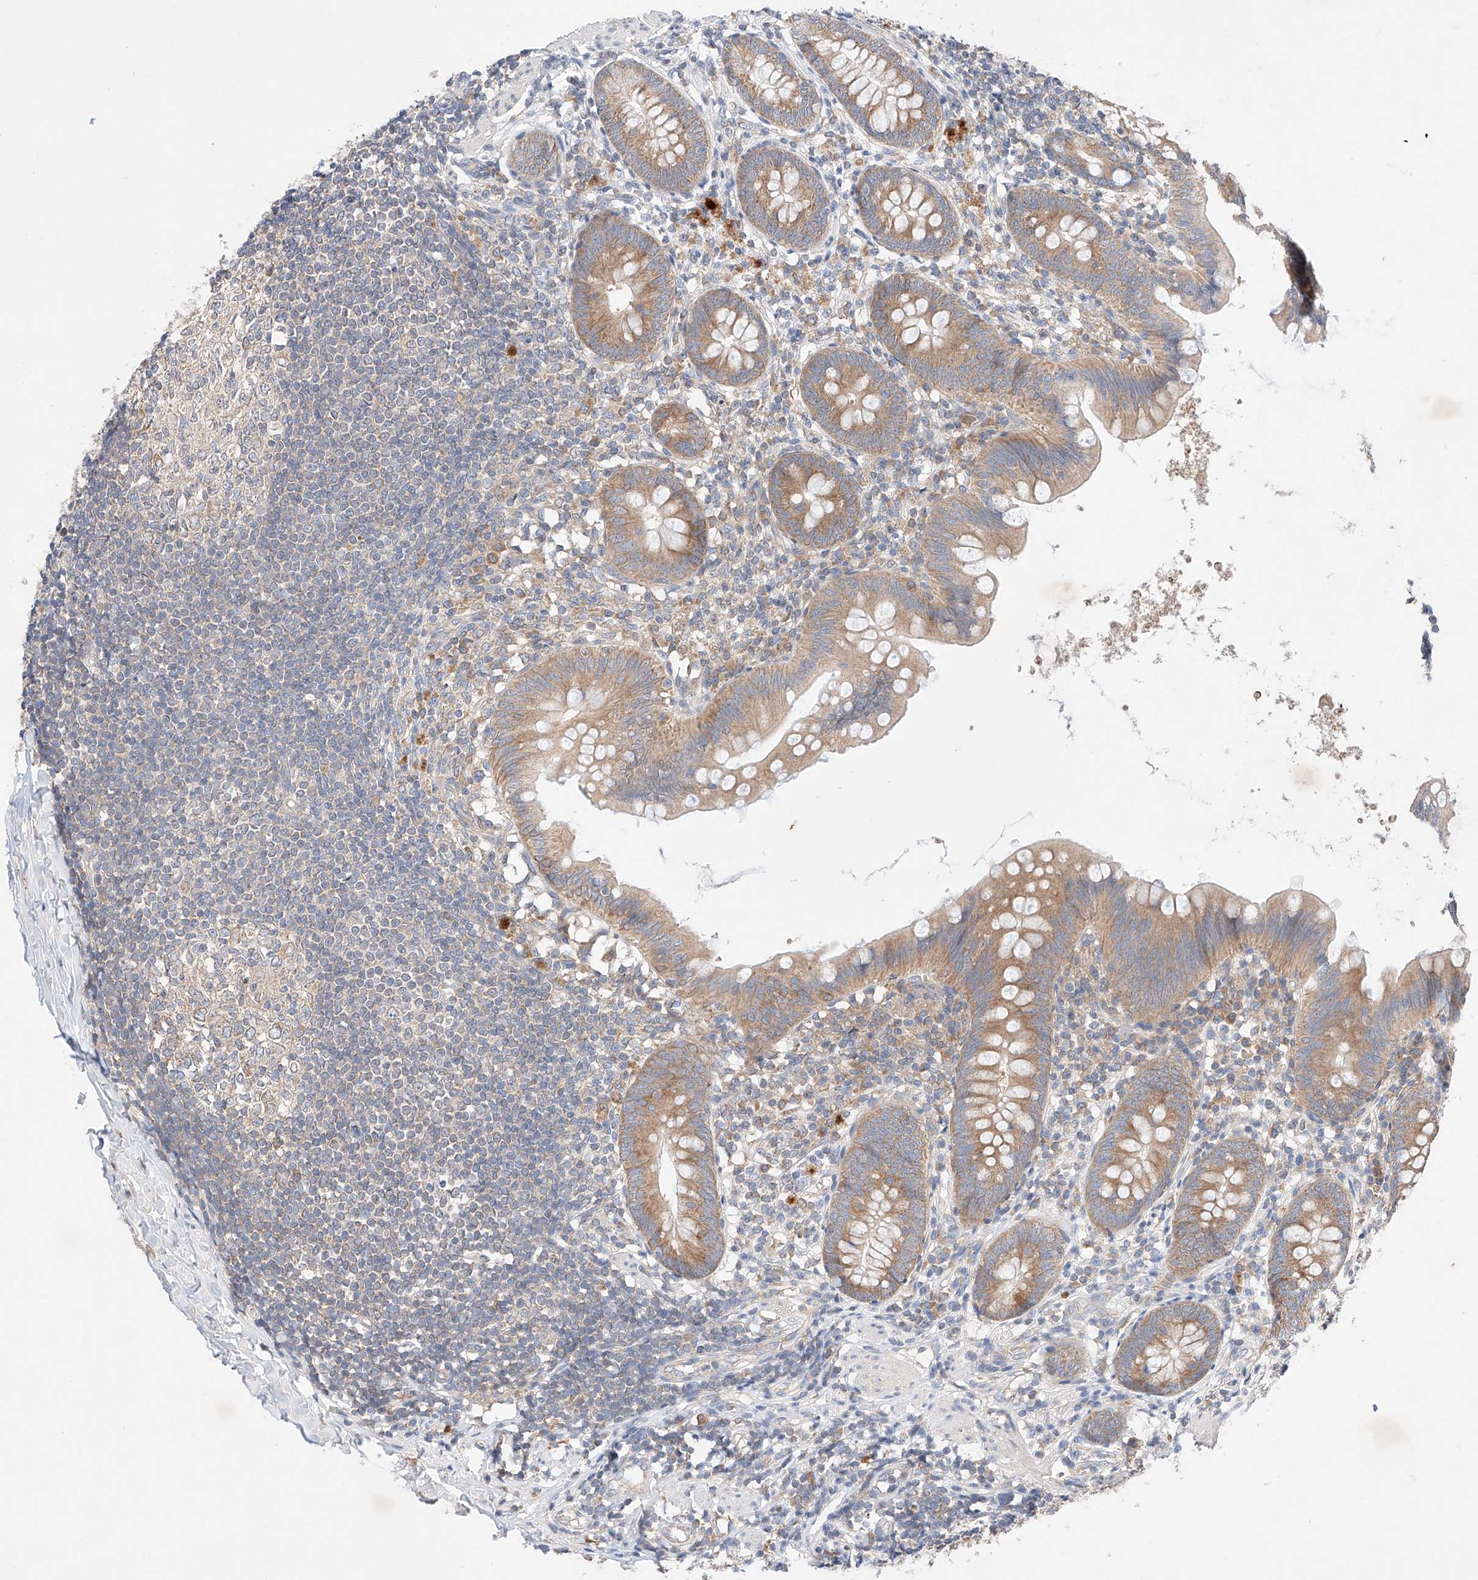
{"staining": {"intensity": "moderate", "quantity": ">75%", "location": "cytoplasmic/membranous"}, "tissue": "appendix", "cell_type": "Glandular cells", "image_type": "normal", "snomed": [{"axis": "morphology", "description": "Normal tissue, NOS"}, {"axis": "topography", "description": "Appendix"}], "caption": "Human appendix stained for a protein (brown) shows moderate cytoplasmic/membranous positive staining in about >75% of glandular cells.", "gene": "C6orf118", "patient": {"sex": "female", "age": 62}}